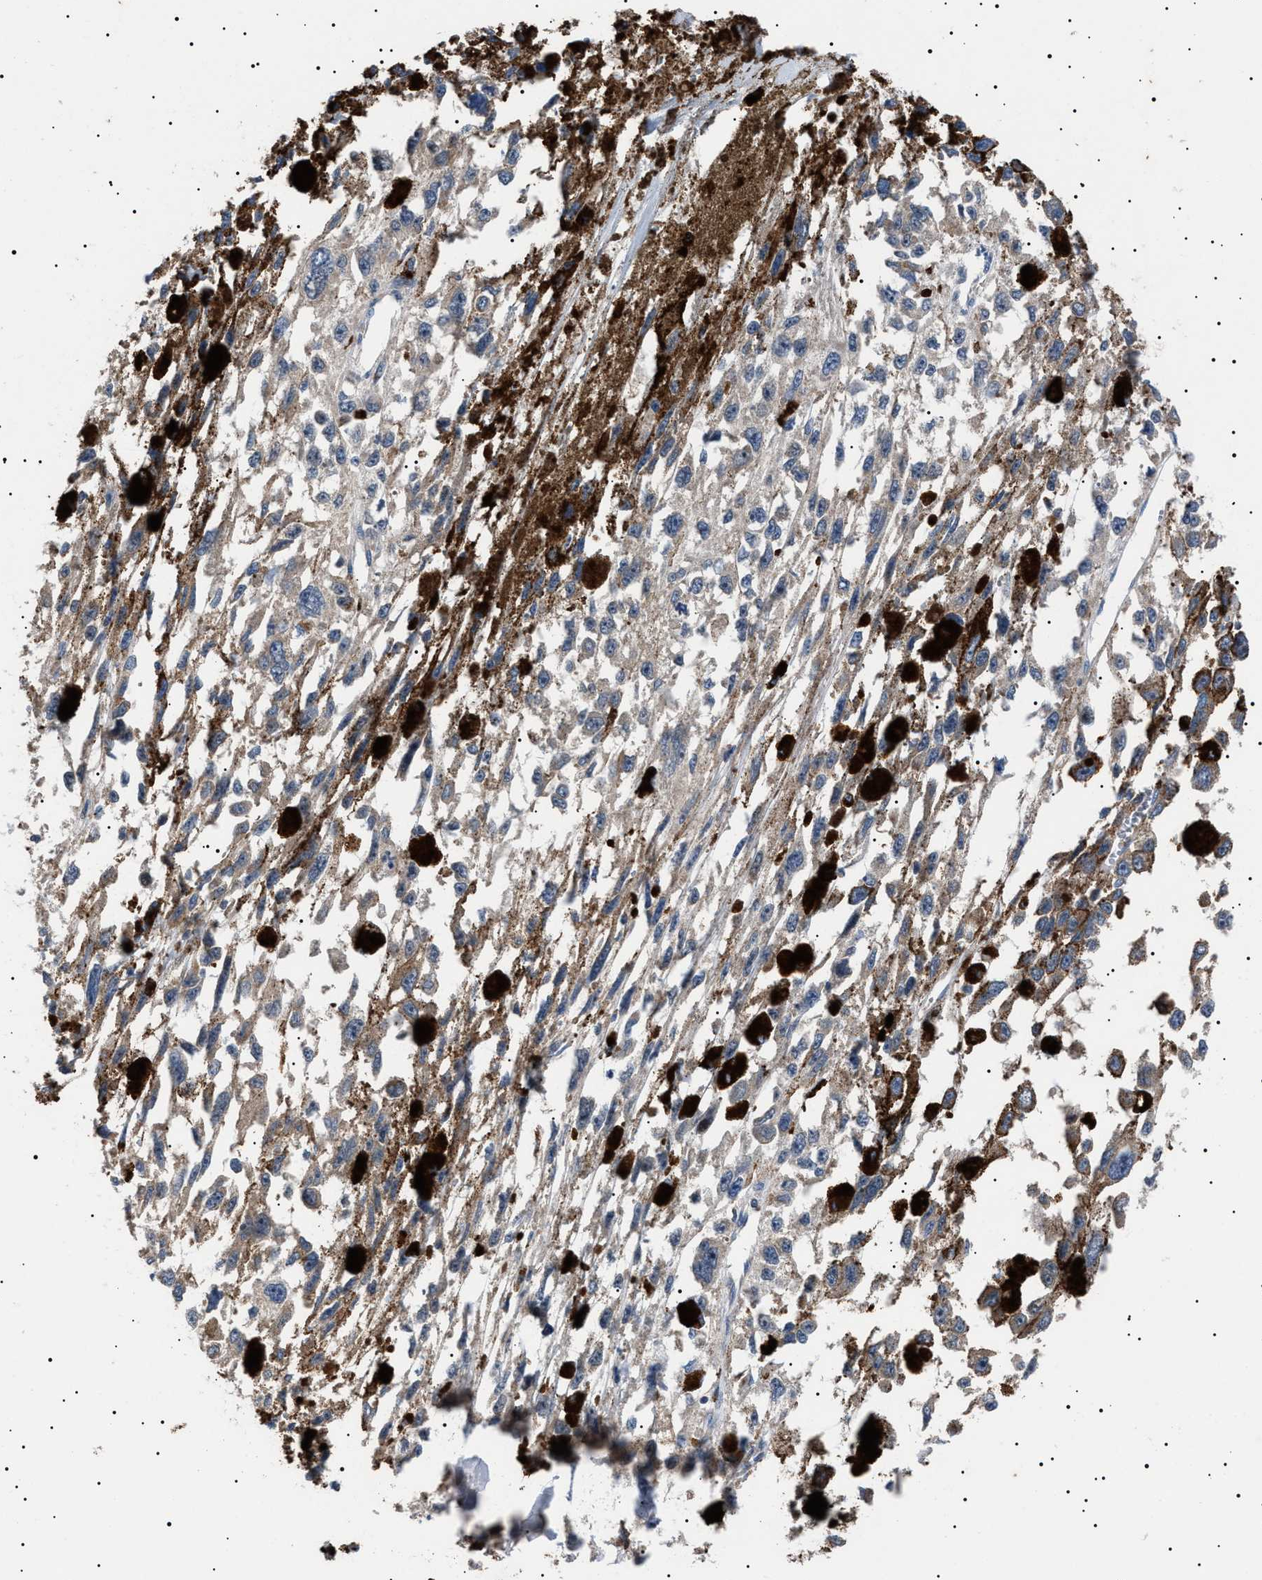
{"staining": {"intensity": "negative", "quantity": "none", "location": "none"}, "tissue": "melanoma", "cell_type": "Tumor cells", "image_type": "cancer", "snomed": [{"axis": "morphology", "description": "Malignant melanoma, Metastatic site"}, {"axis": "topography", "description": "Lymph node"}], "caption": "Melanoma stained for a protein using immunohistochemistry exhibits no expression tumor cells.", "gene": "PTRH1", "patient": {"sex": "male", "age": 59}}